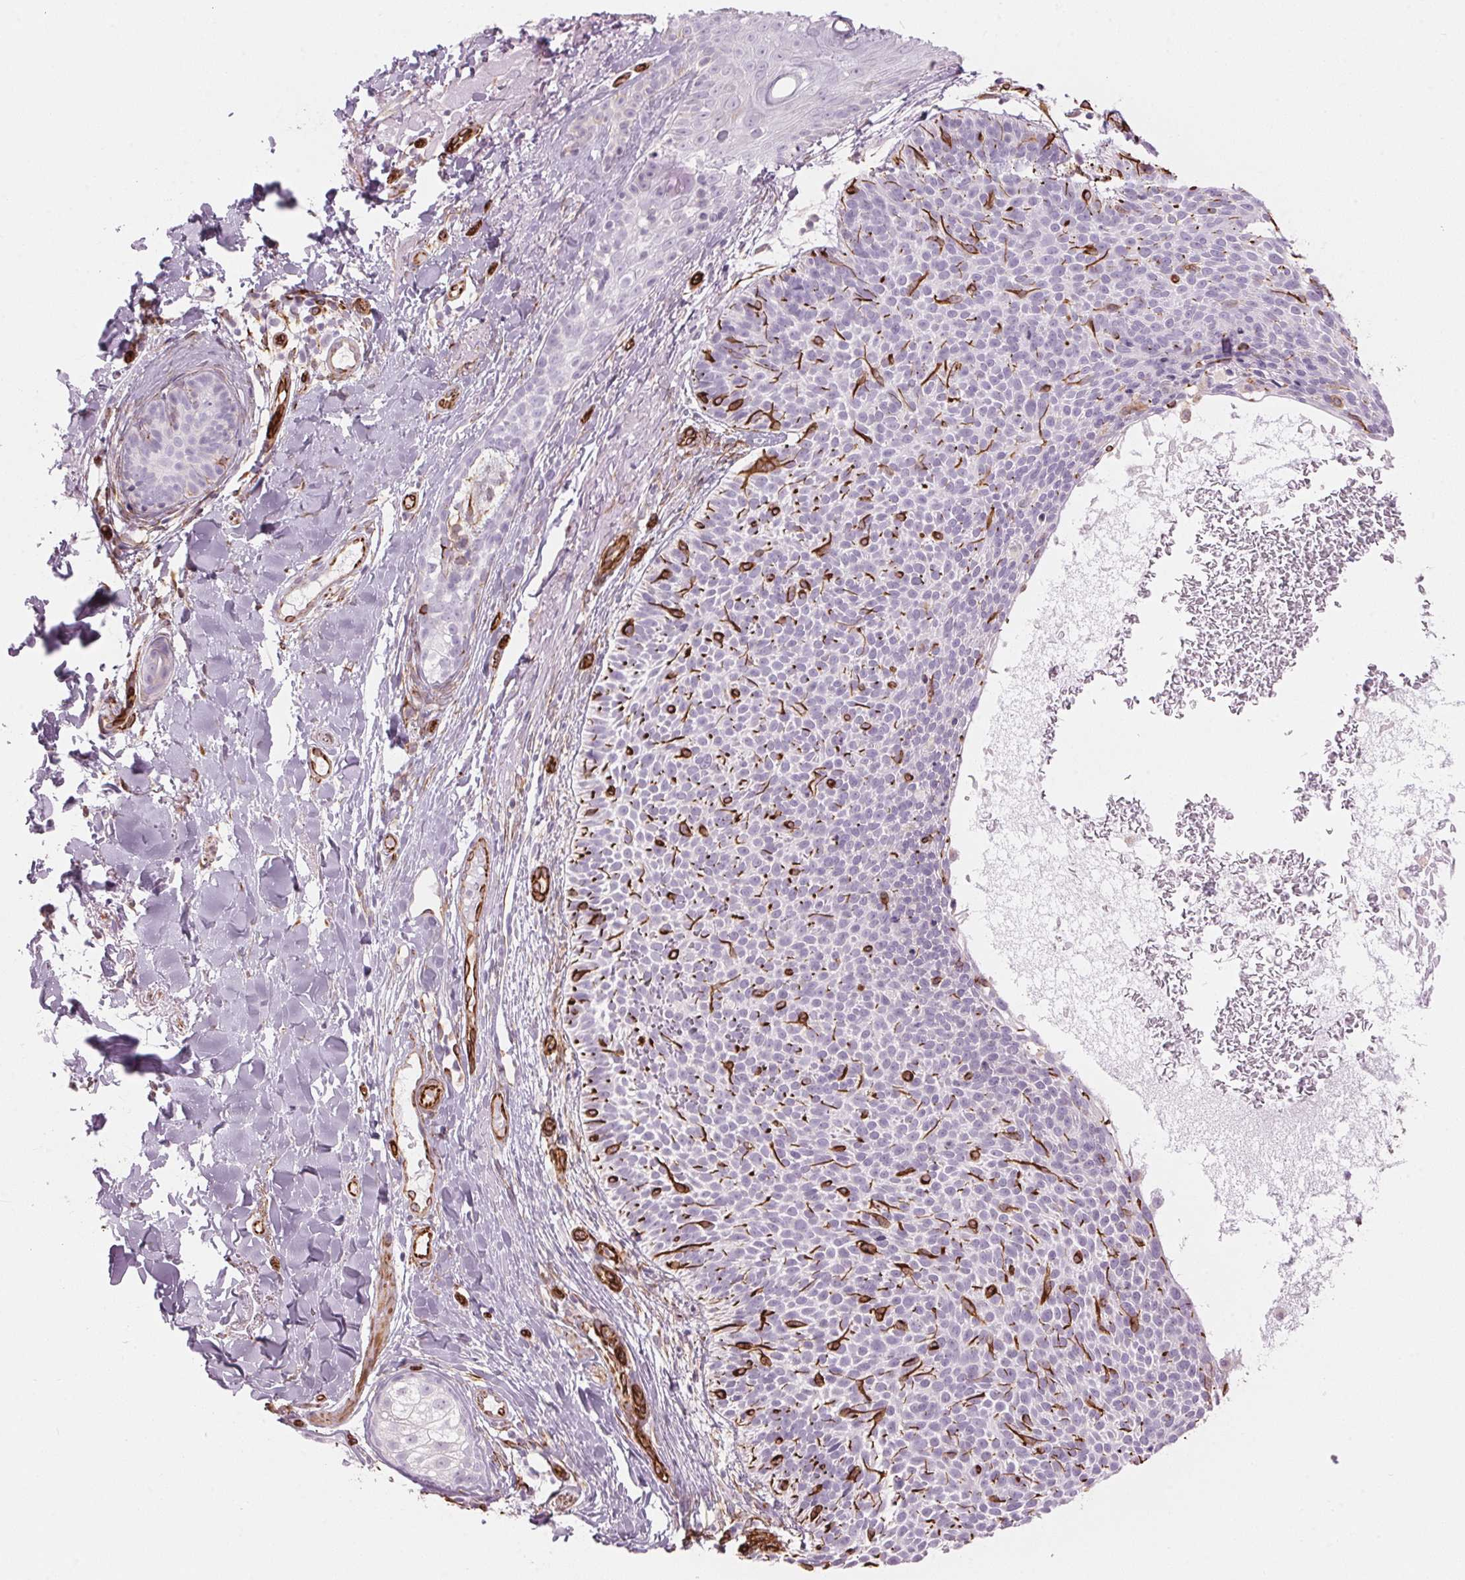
{"staining": {"intensity": "negative", "quantity": "none", "location": "none"}, "tissue": "skin cancer", "cell_type": "Tumor cells", "image_type": "cancer", "snomed": [{"axis": "morphology", "description": "Basal cell carcinoma"}, {"axis": "topography", "description": "Skin"}], "caption": "A histopathology image of skin cancer (basal cell carcinoma) stained for a protein reveals no brown staining in tumor cells.", "gene": "CLPS", "patient": {"sex": "male", "age": 82}}